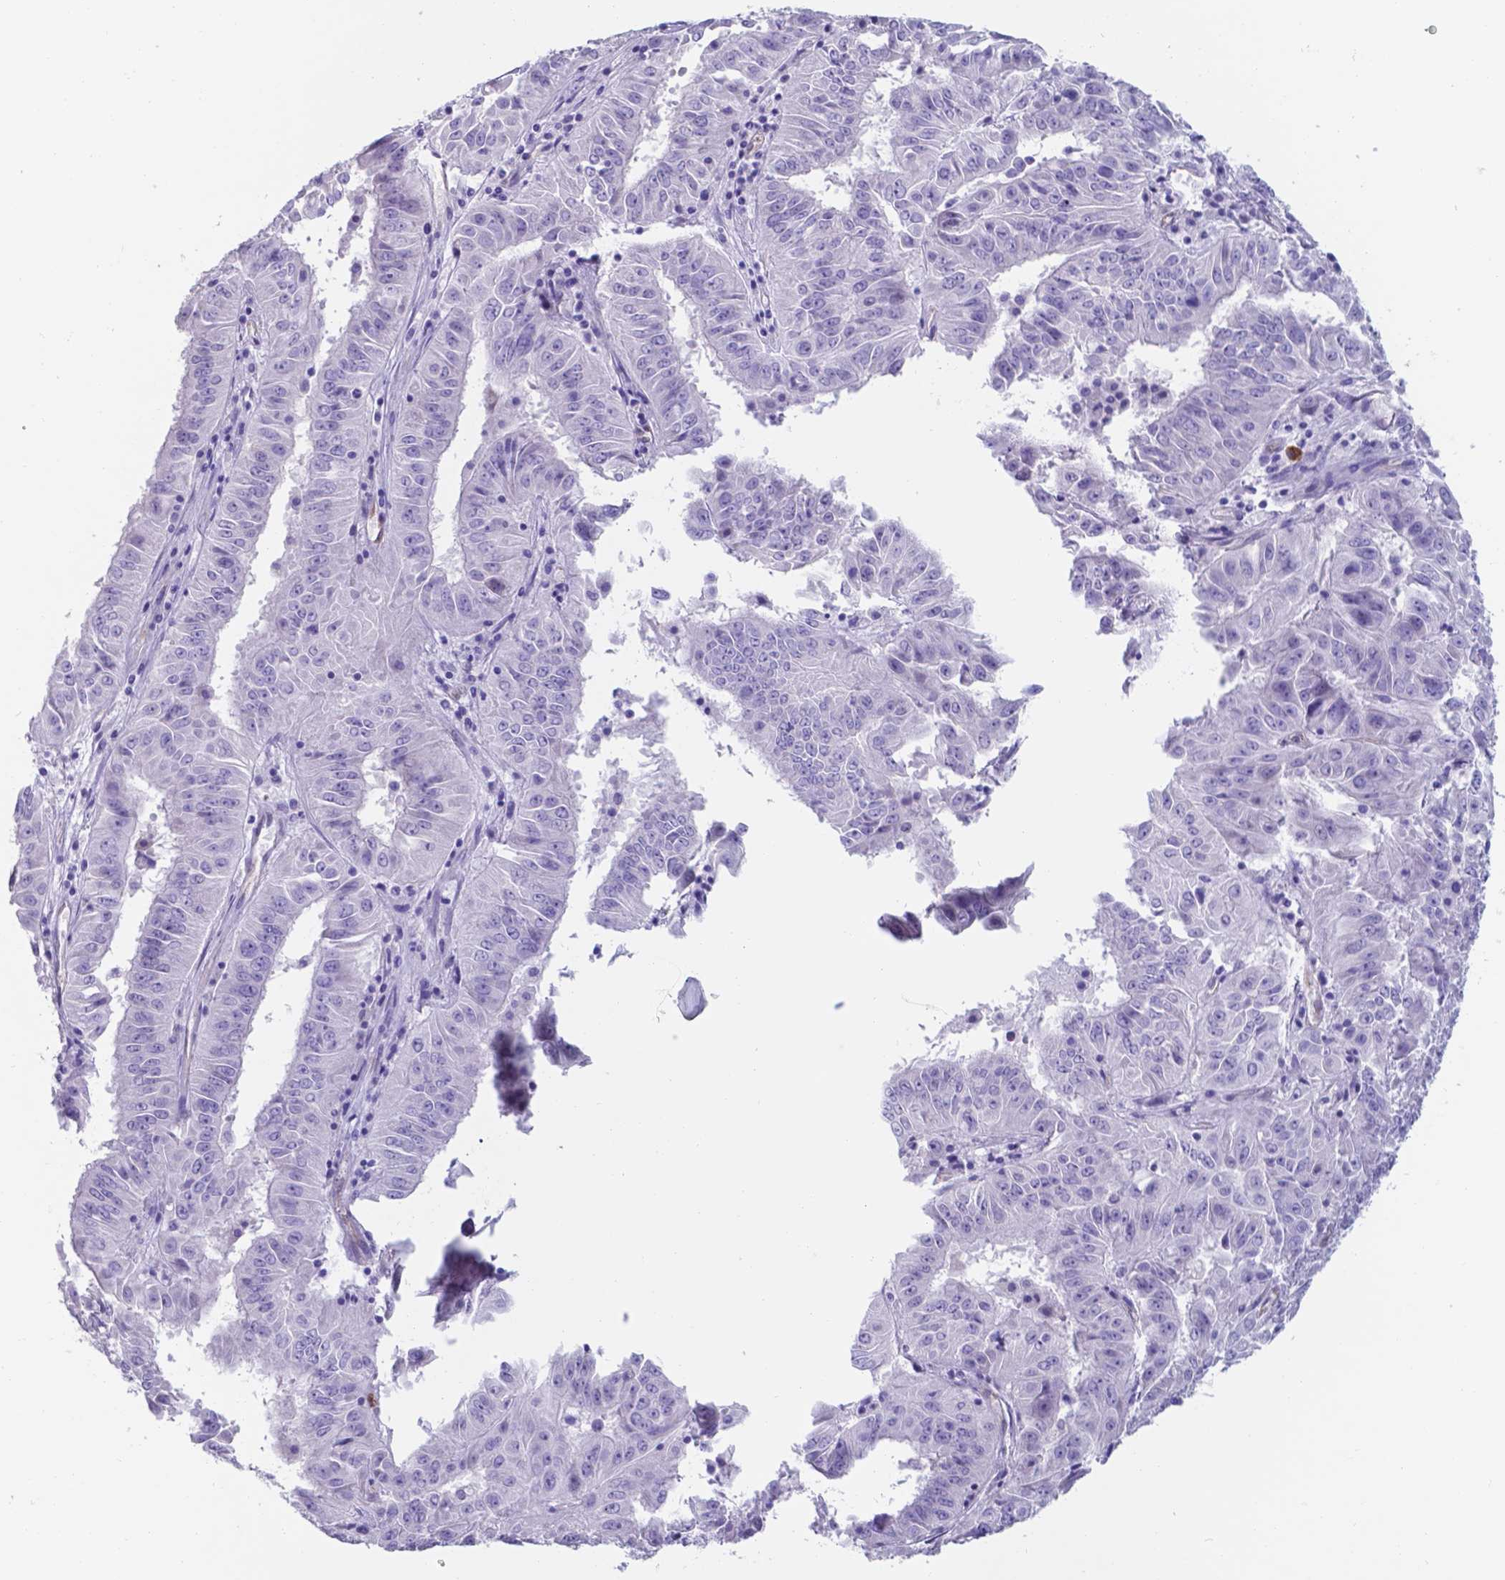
{"staining": {"intensity": "negative", "quantity": "none", "location": "none"}, "tissue": "pancreatic cancer", "cell_type": "Tumor cells", "image_type": "cancer", "snomed": [{"axis": "morphology", "description": "Adenocarcinoma, NOS"}, {"axis": "topography", "description": "Pancreas"}], "caption": "High power microscopy image of an IHC micrograph of pancreatic cancer (adenocarcinoma), revealing no significant staining in tumor cells.", "gene": "UBE2J1", "patient": {"sex": "male", "age": 63}}